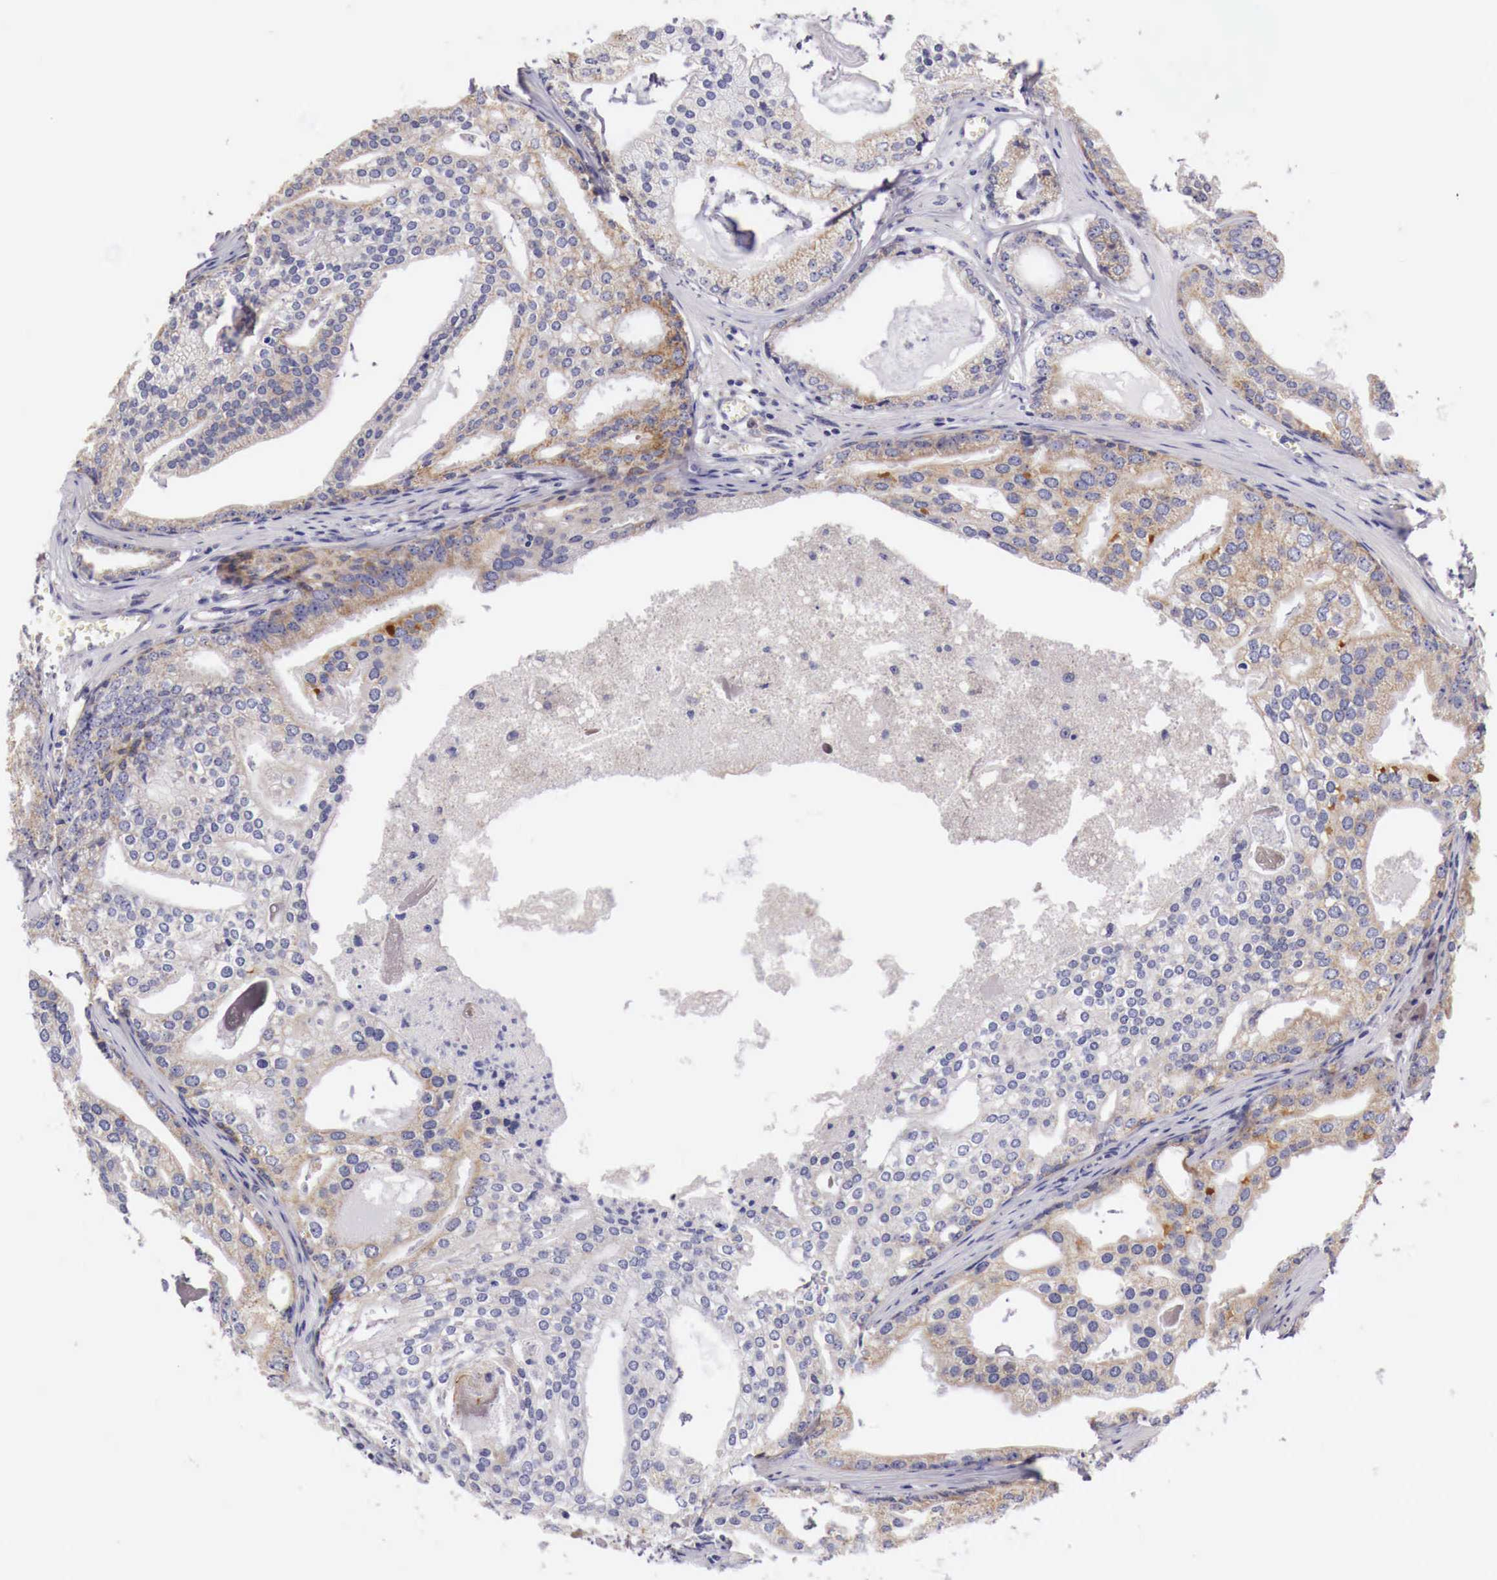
{"staining": {"intensity": "weak", "quantity": "25%-75%", "location": "cytoplasmic/membranous"}, "tissue": "prostate cancer", "cell_type": "Tumor cells", "image_type": "cancer", "snomed": [{"axis": "morphology", "description": "Adenocarcinoma, High grade"}, {"axis": "topography", "description": "Prostate"}], "caption": "Weak cytoplasmic/membranous positivity is present in approximately 25%-75% of tumor cells in prostate cancer.", "gene": "NREP", "patient": {"sex": "male", "age": 56}}